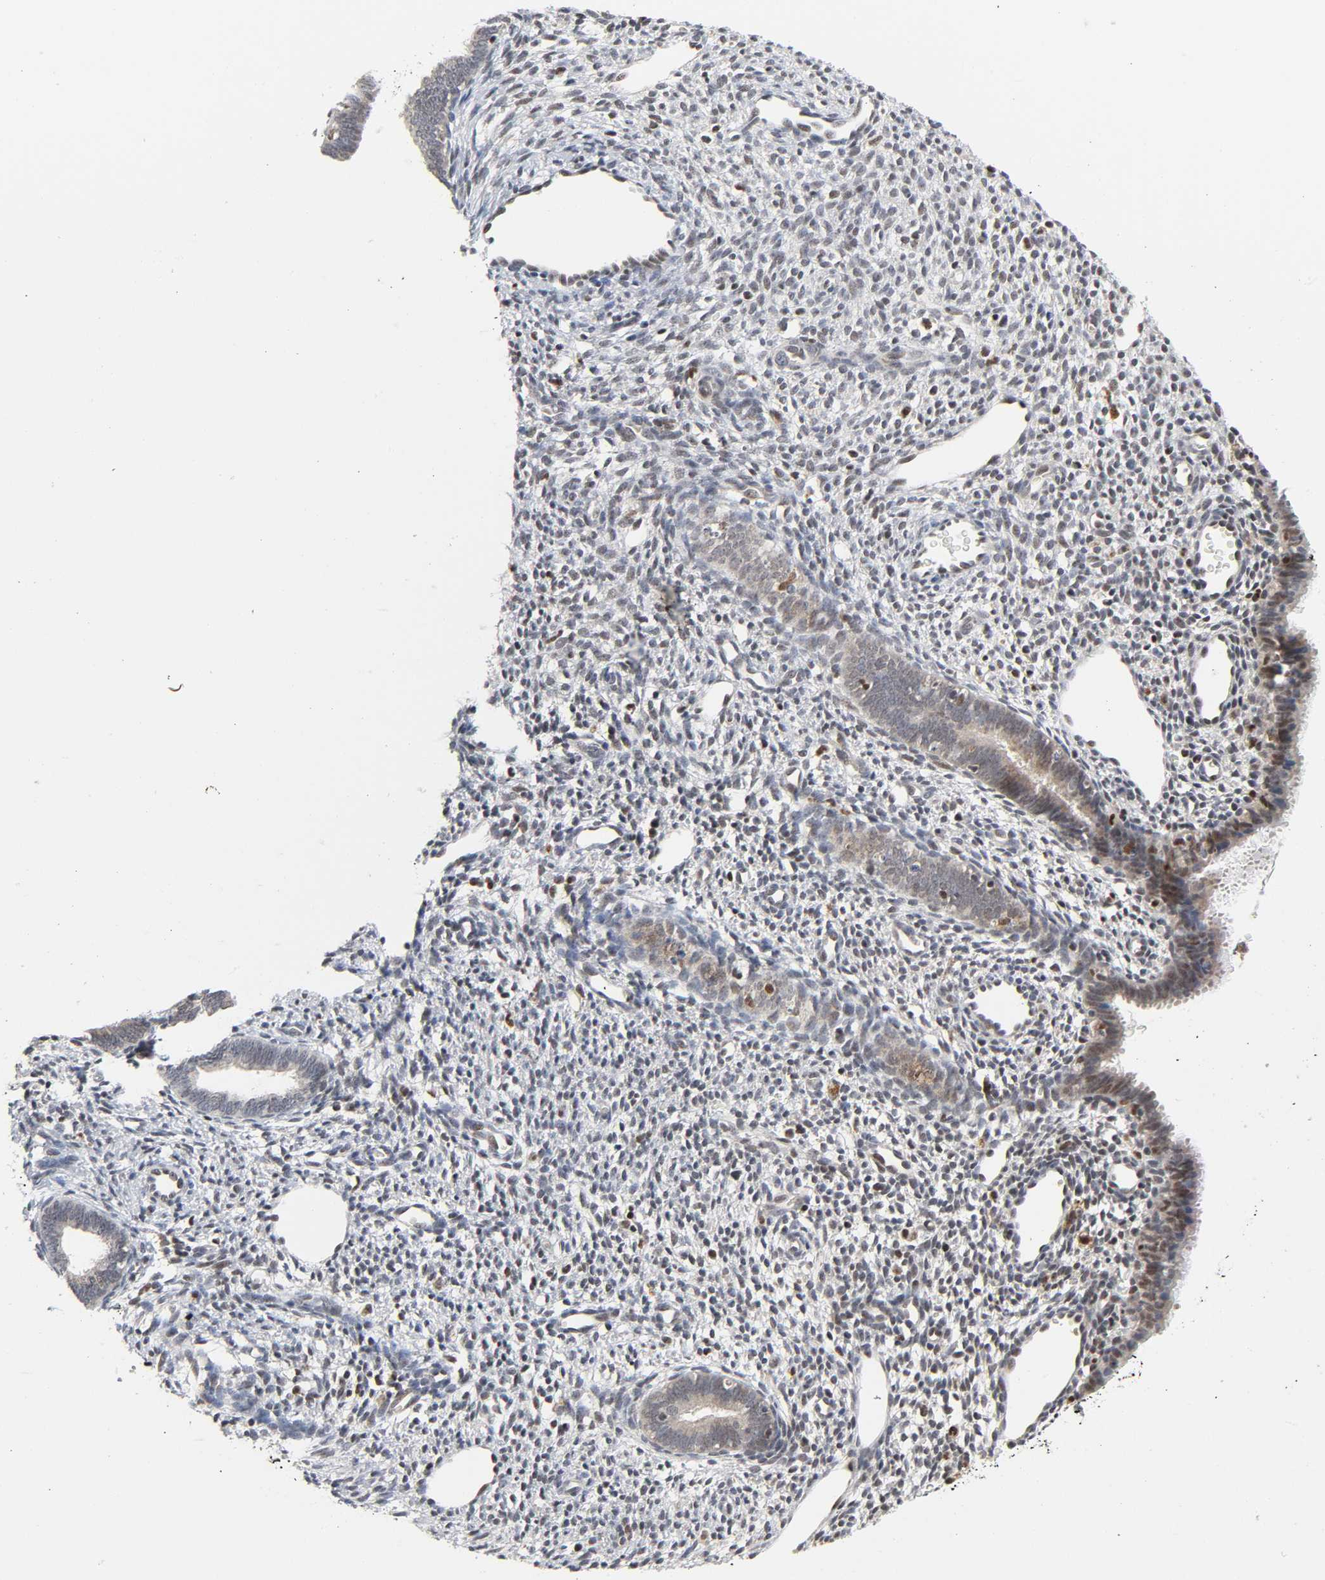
{"staining": {"intensity": "weak", "quantity": "<25%", "location": "nuclear"}, "tissue": "endometrium", "cell_type": "Cells in endometrial stroma", "image_type": "normal", "snomed": [{"axis": "morphology", "description": "Normal tissue, NOS"}, {"axis": "topography", "description": "Endometrium"}], "caption": "Immunohistochemical staining of unremarkable human endometrium demonstrates no significant staining in cells in endometrial stroma.", "gene": "KAT2B", "patient": {"sex": "female", "age": 27}}